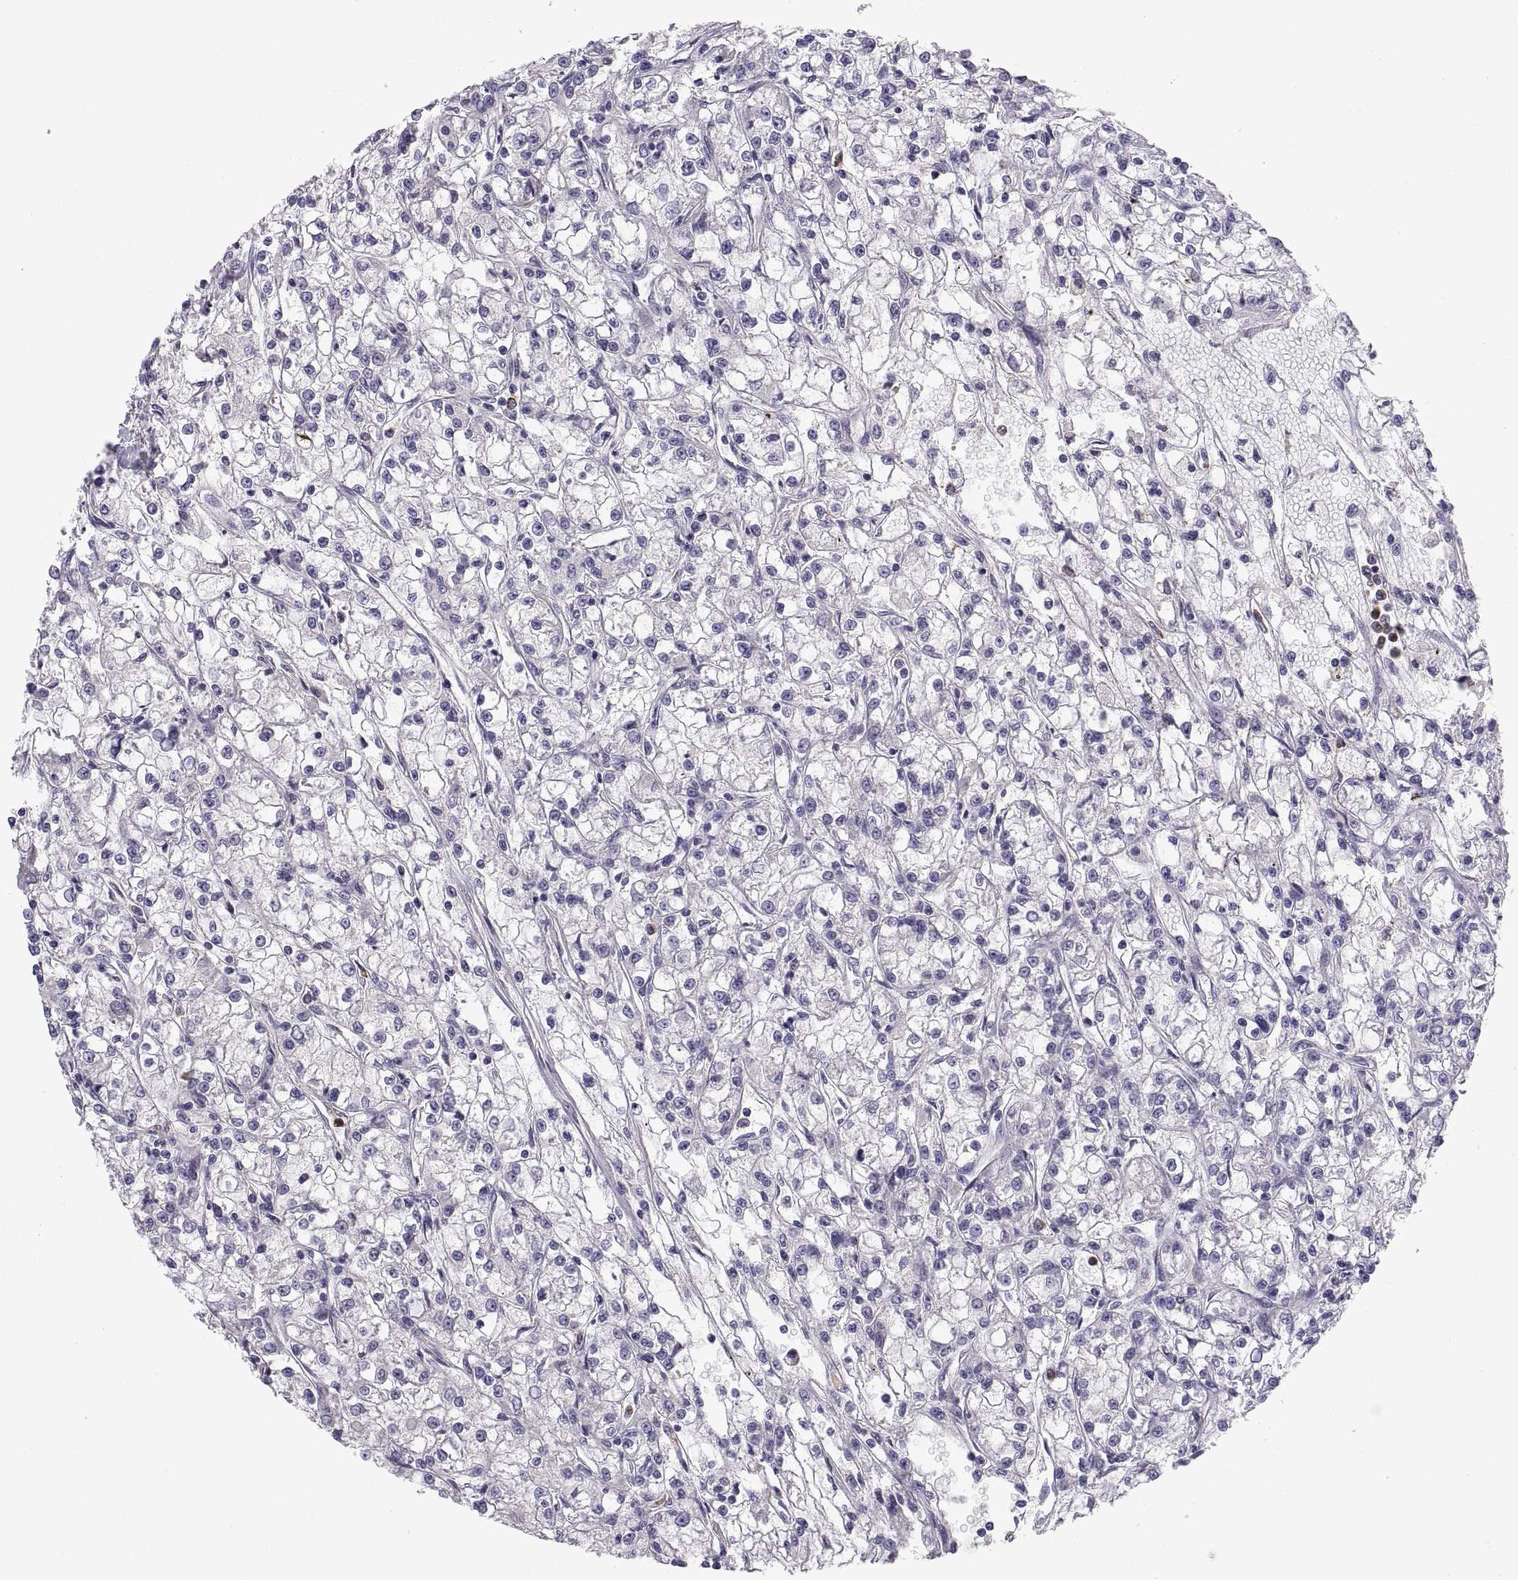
{"staining": {"intensity": "negative", "quantity": "none", "location": "none"}, "tissue": "renal cancer", "cell_type": "Tumor cells", "image_type": "cancer", "snomed": [{"axis": "morphology", "description": "Adenocarcinoma, NOS"}, {"axis": "topography", "description": "Kidney"}], "caption": "Renal cancer was stained to show a protein in brown. There is no significant positivity in tumor cells. Nuclei are stained in blue.", "gene": "PKP1", "patient": {"sex": "female", "age": 59}}